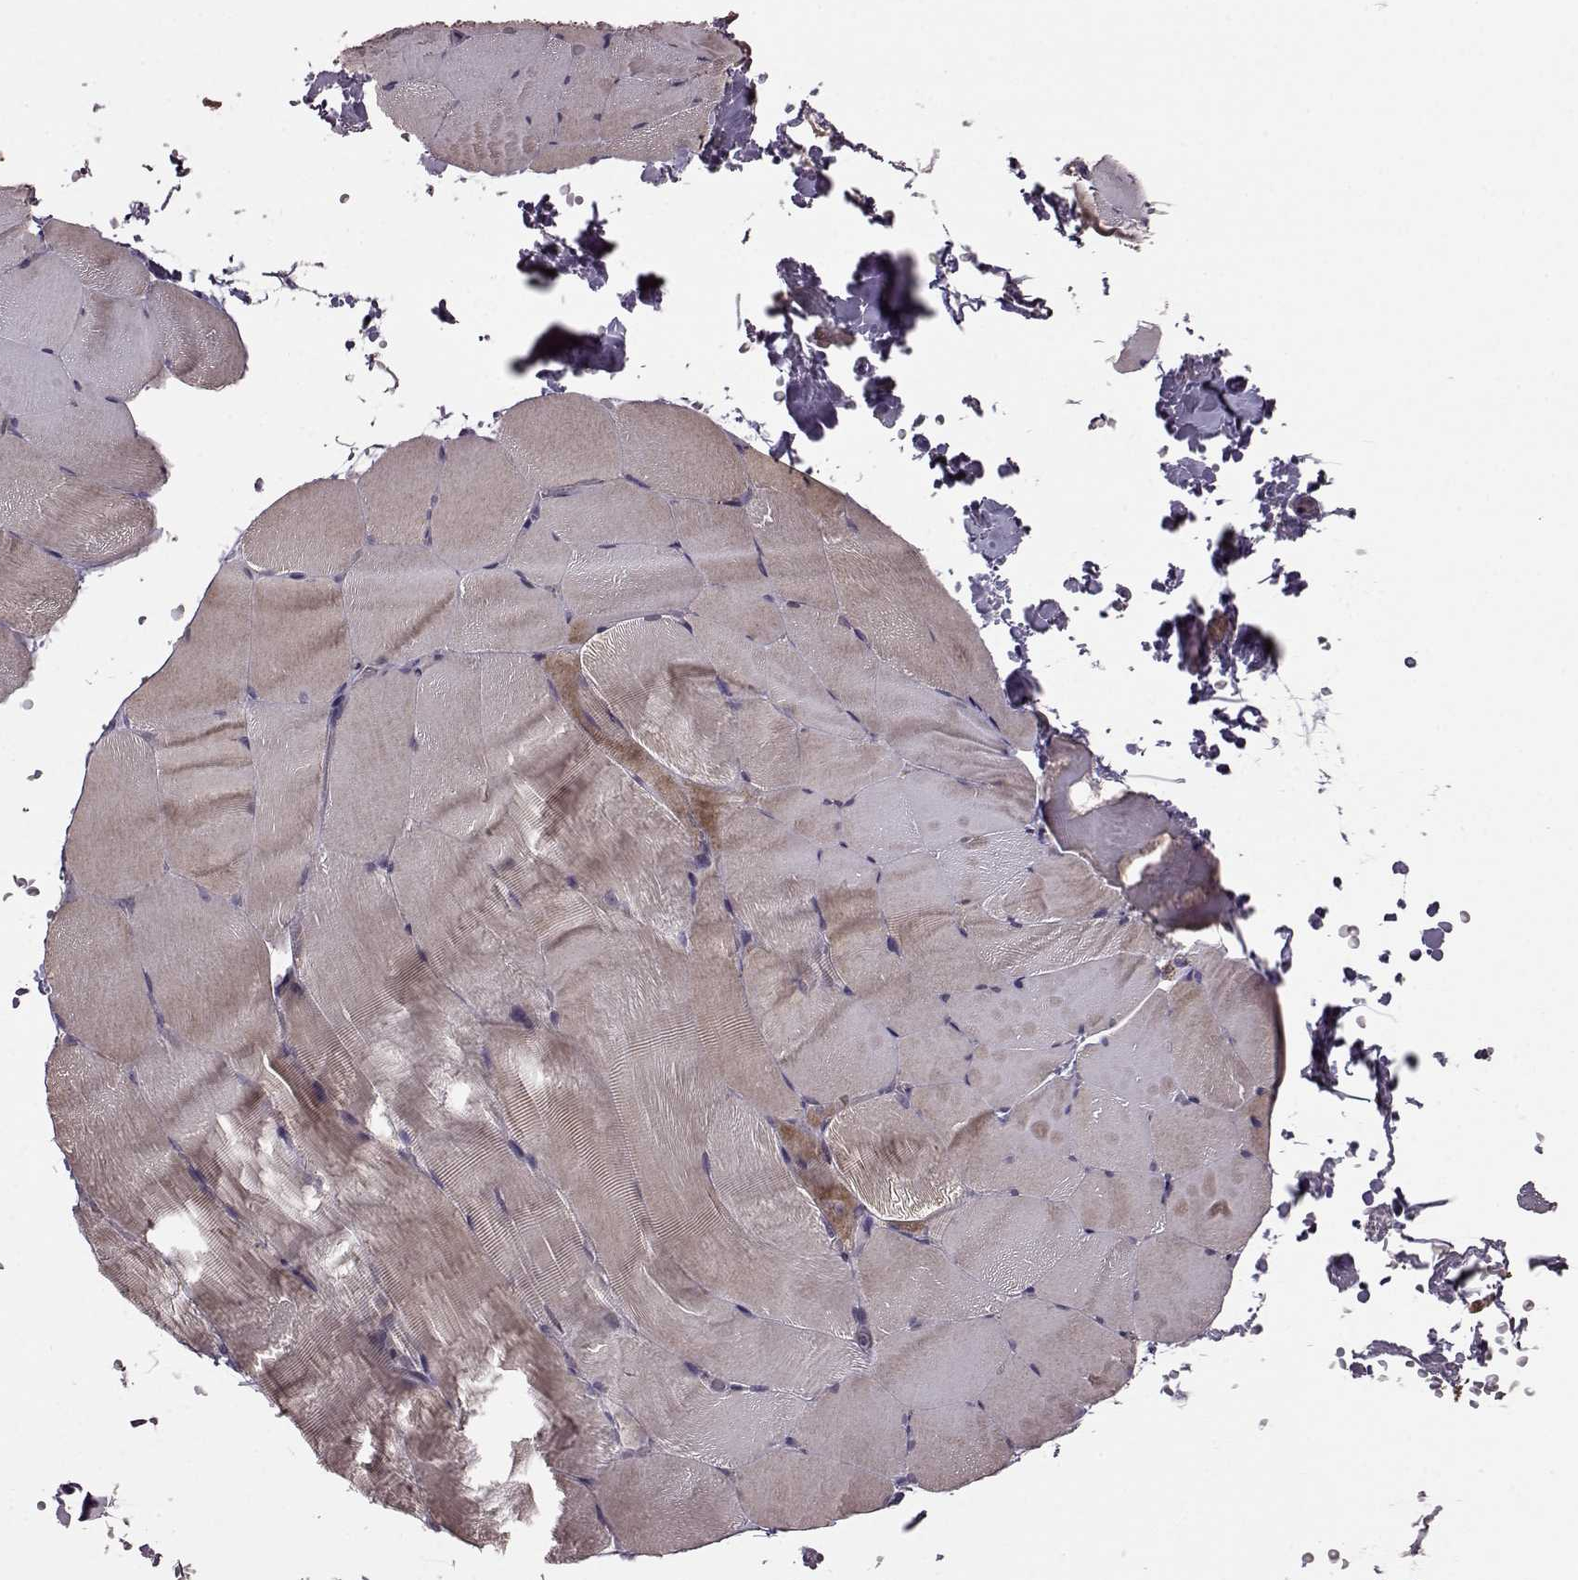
{"staining": {"intensity": "negative", "quantity": "none", "location": "none"}, "tissue": "skeletal muscle", "cell_type": "Myocytes", "image_type": "normal", "snomed": [{"axis": "morphology", "description": "Normal tissue, NOS"}, {"axis": "topography", "description": "Skeletal muscle"}], "caption": "An IHC photomicrograph of unremarkable skeletal muscle is shown. There is no staining in myocytes of skeletal muscle.", "gene": "PUDP", "patient": {"sex": "female", "age": 37}}